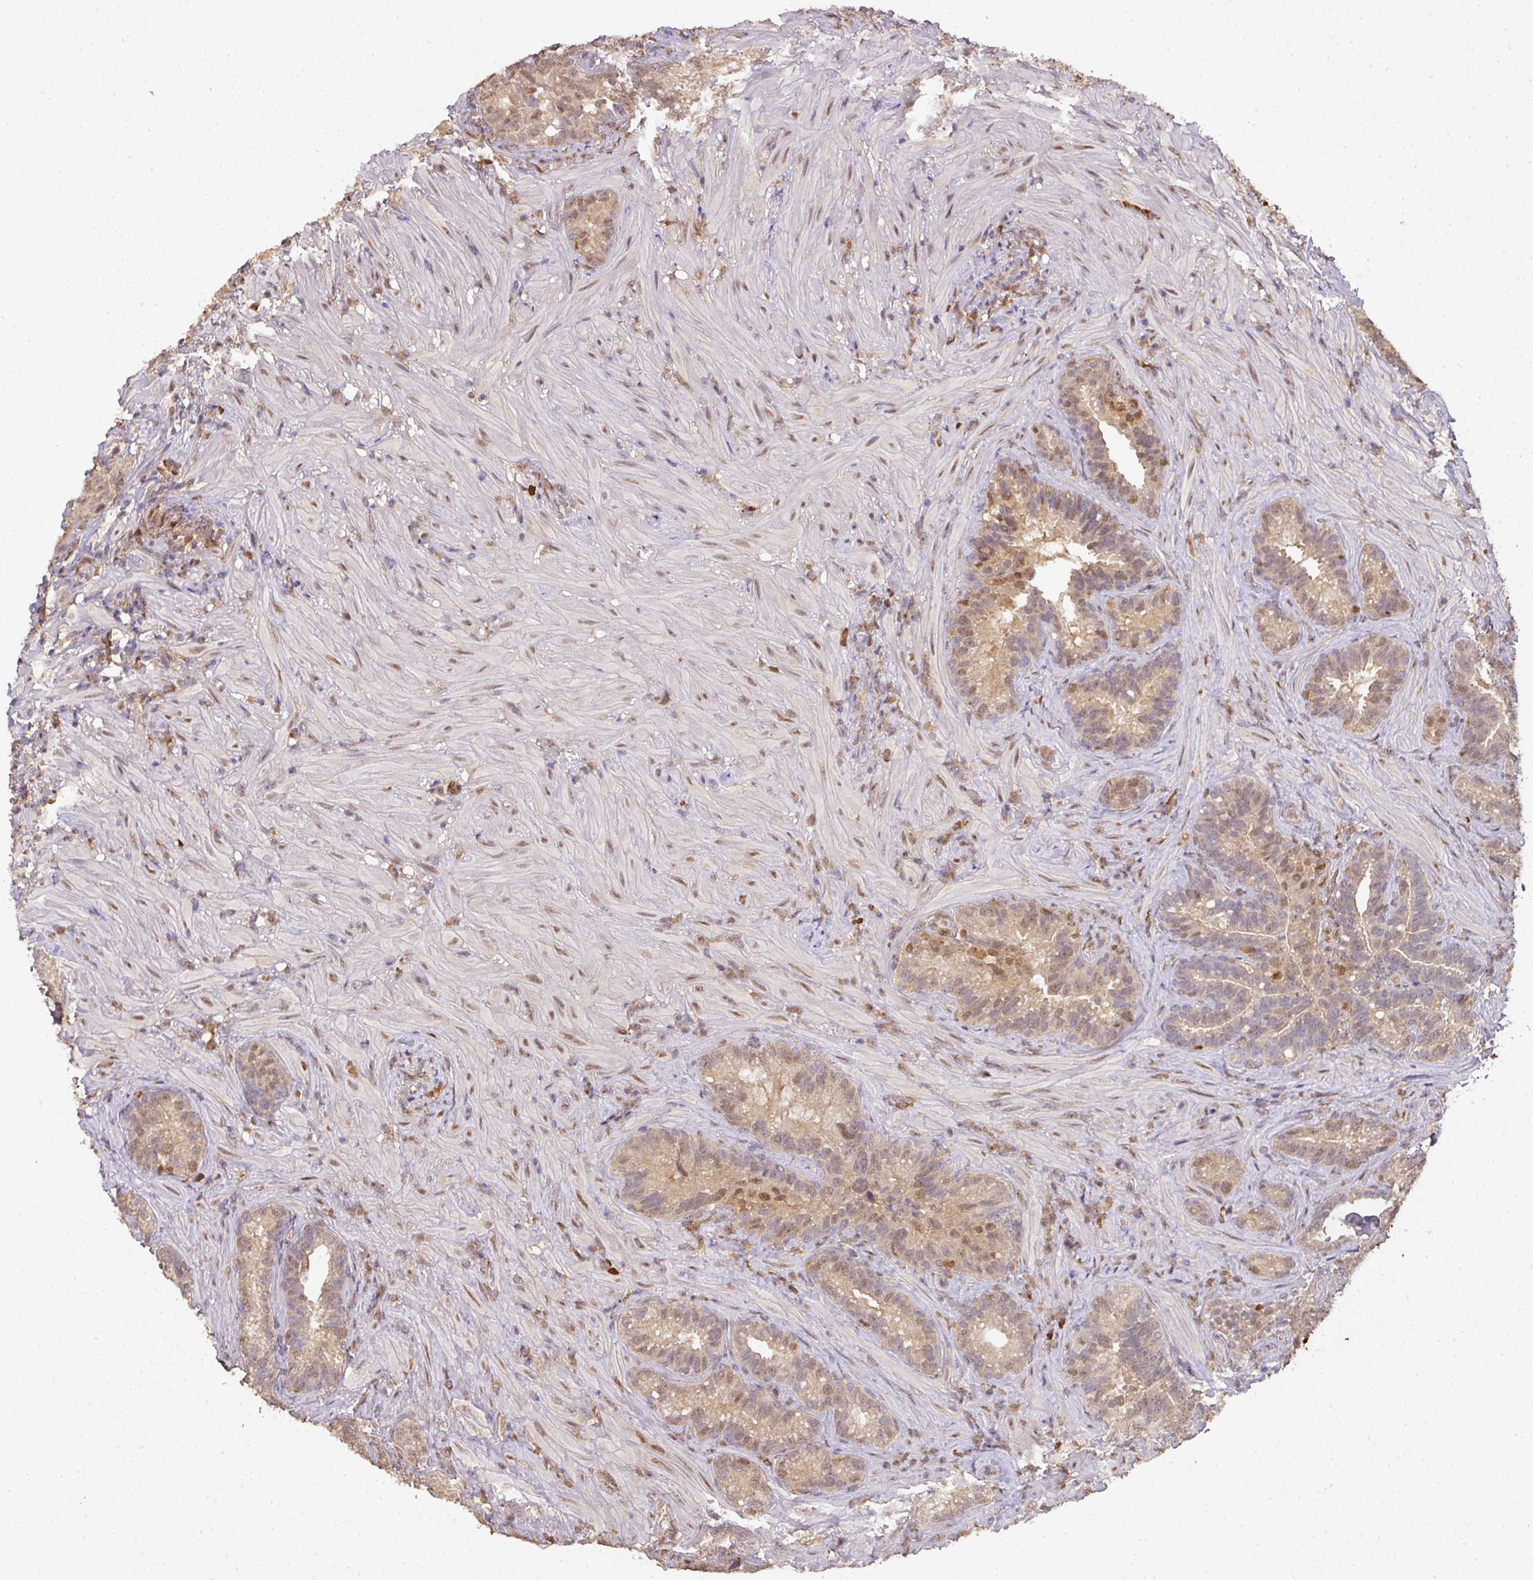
{"staining": {"intensity": "moderate", "quantity": ">75%", "location": "cytoplasmic/membranous,nuclear"}, "tissue": "seminal vesicle", "cell_type": "Glandular cells", "image_type": "normal", "snomed": [{"axis": "morphology", "description": "Normal tissue, NOS"}, {"axis": "topography", "description": "Seminal veicle"}], "caption": "Protein analysis of unremarkable seminal vesicle exhibits moderate cytoplasmic/membranous,nuclear expression in approximately >75% of glandular cells. (DAB = brown stain, brightfield microscopy at high magnification).", "gene": "RANBP9", "patient": {"sex": "male", "age": 68}}